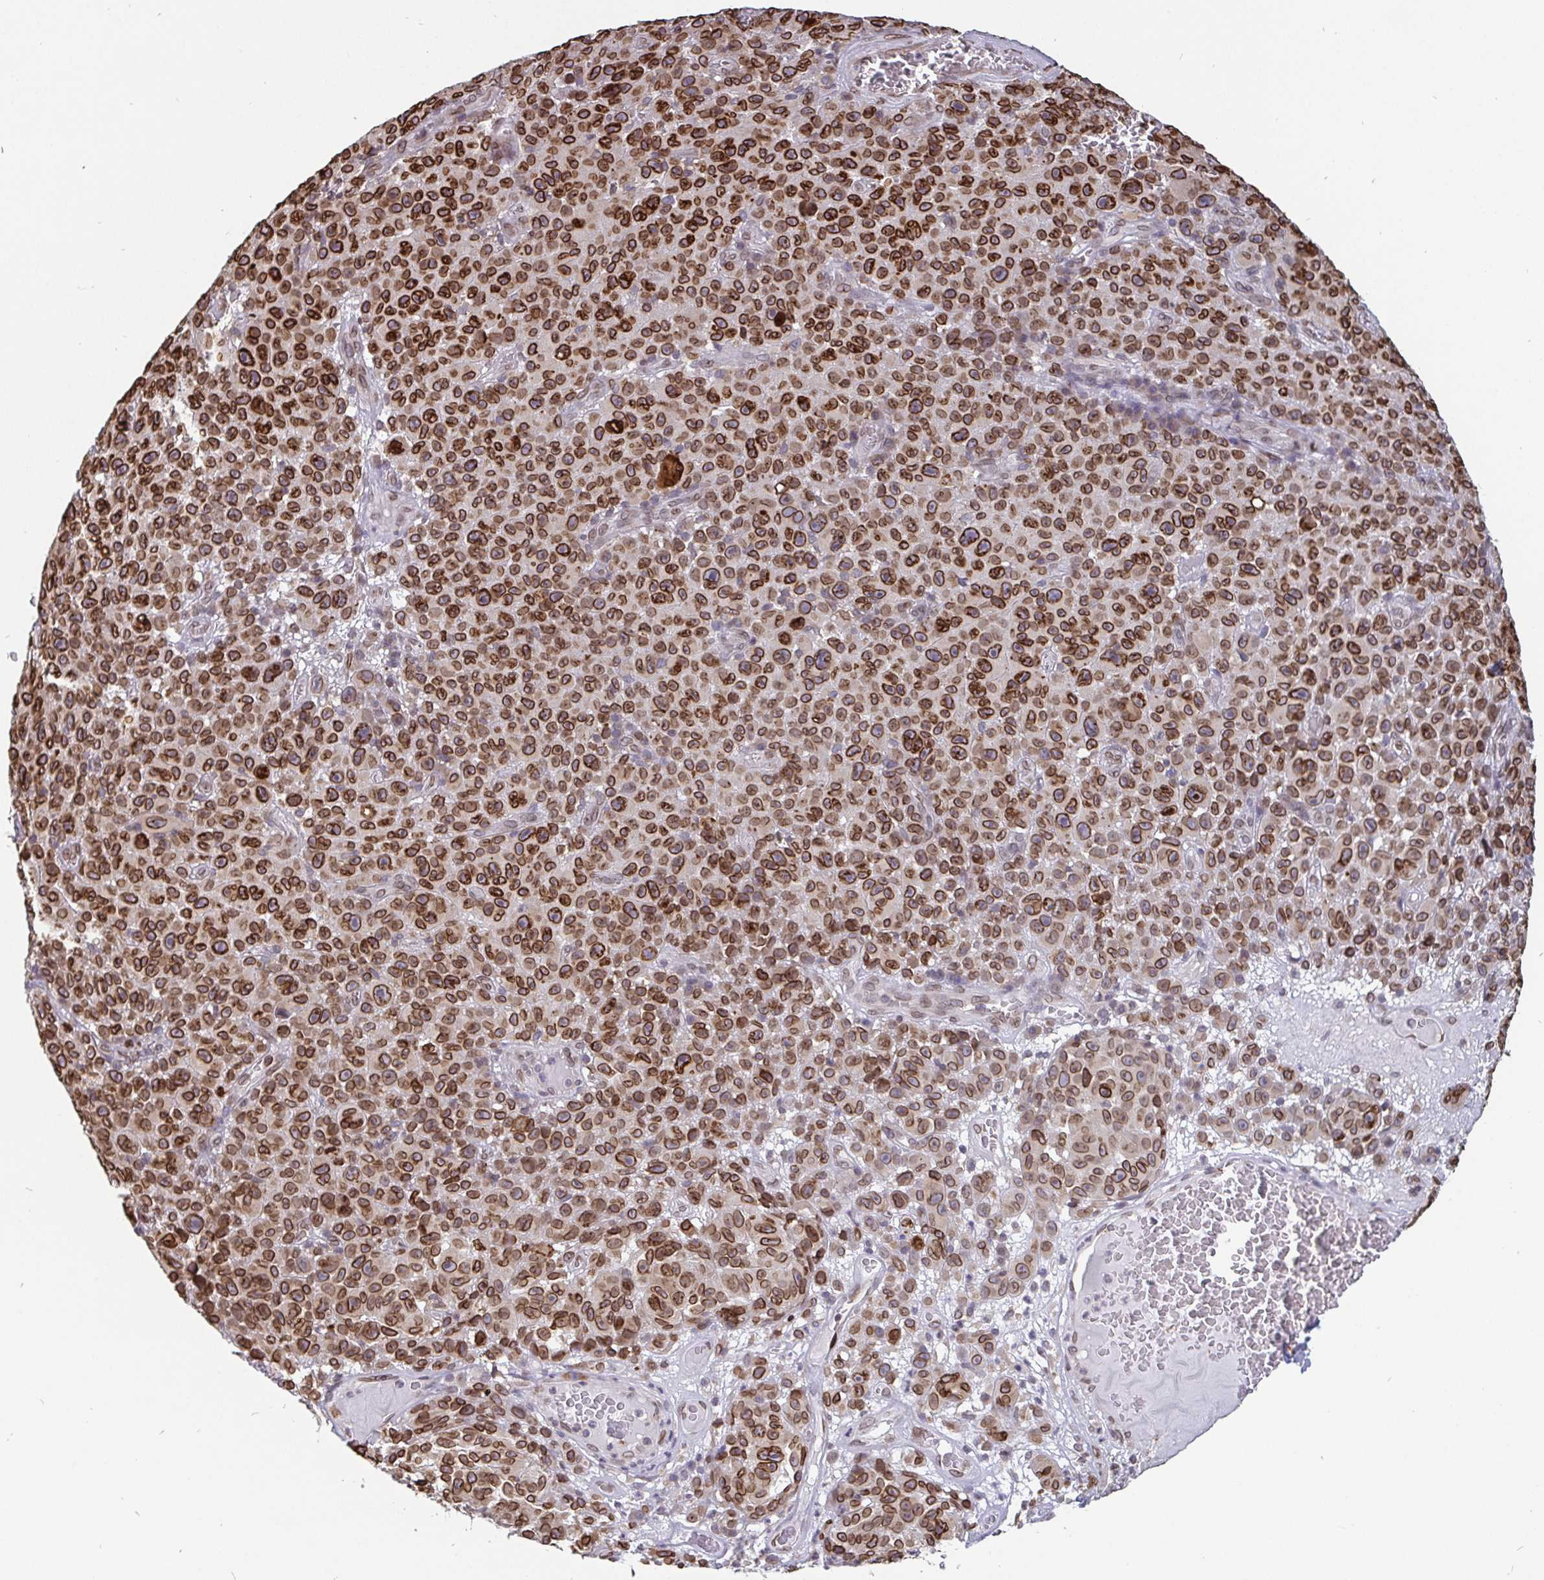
{"staining": {"intensity": "strong", "quantity": ">75%", "location": "cytoplasmic/membranous,nuclear"}, "tissue": "melanoma", "cell_type": "Tumor cells", "image_type": "cancer", "snomed": [{"axis": "morphology", "description": "Malignant melanoma, NOS"}, {"axis": "topography", "description": "Skin"}], "caption": "Tumor cells show high levels of strong cytoplasmic/membranous and nuclear expression in approximately >75% of cells in human malignant melanoma.", "gene": "EMD", "patient": {"sex": "female", "age": 82}}